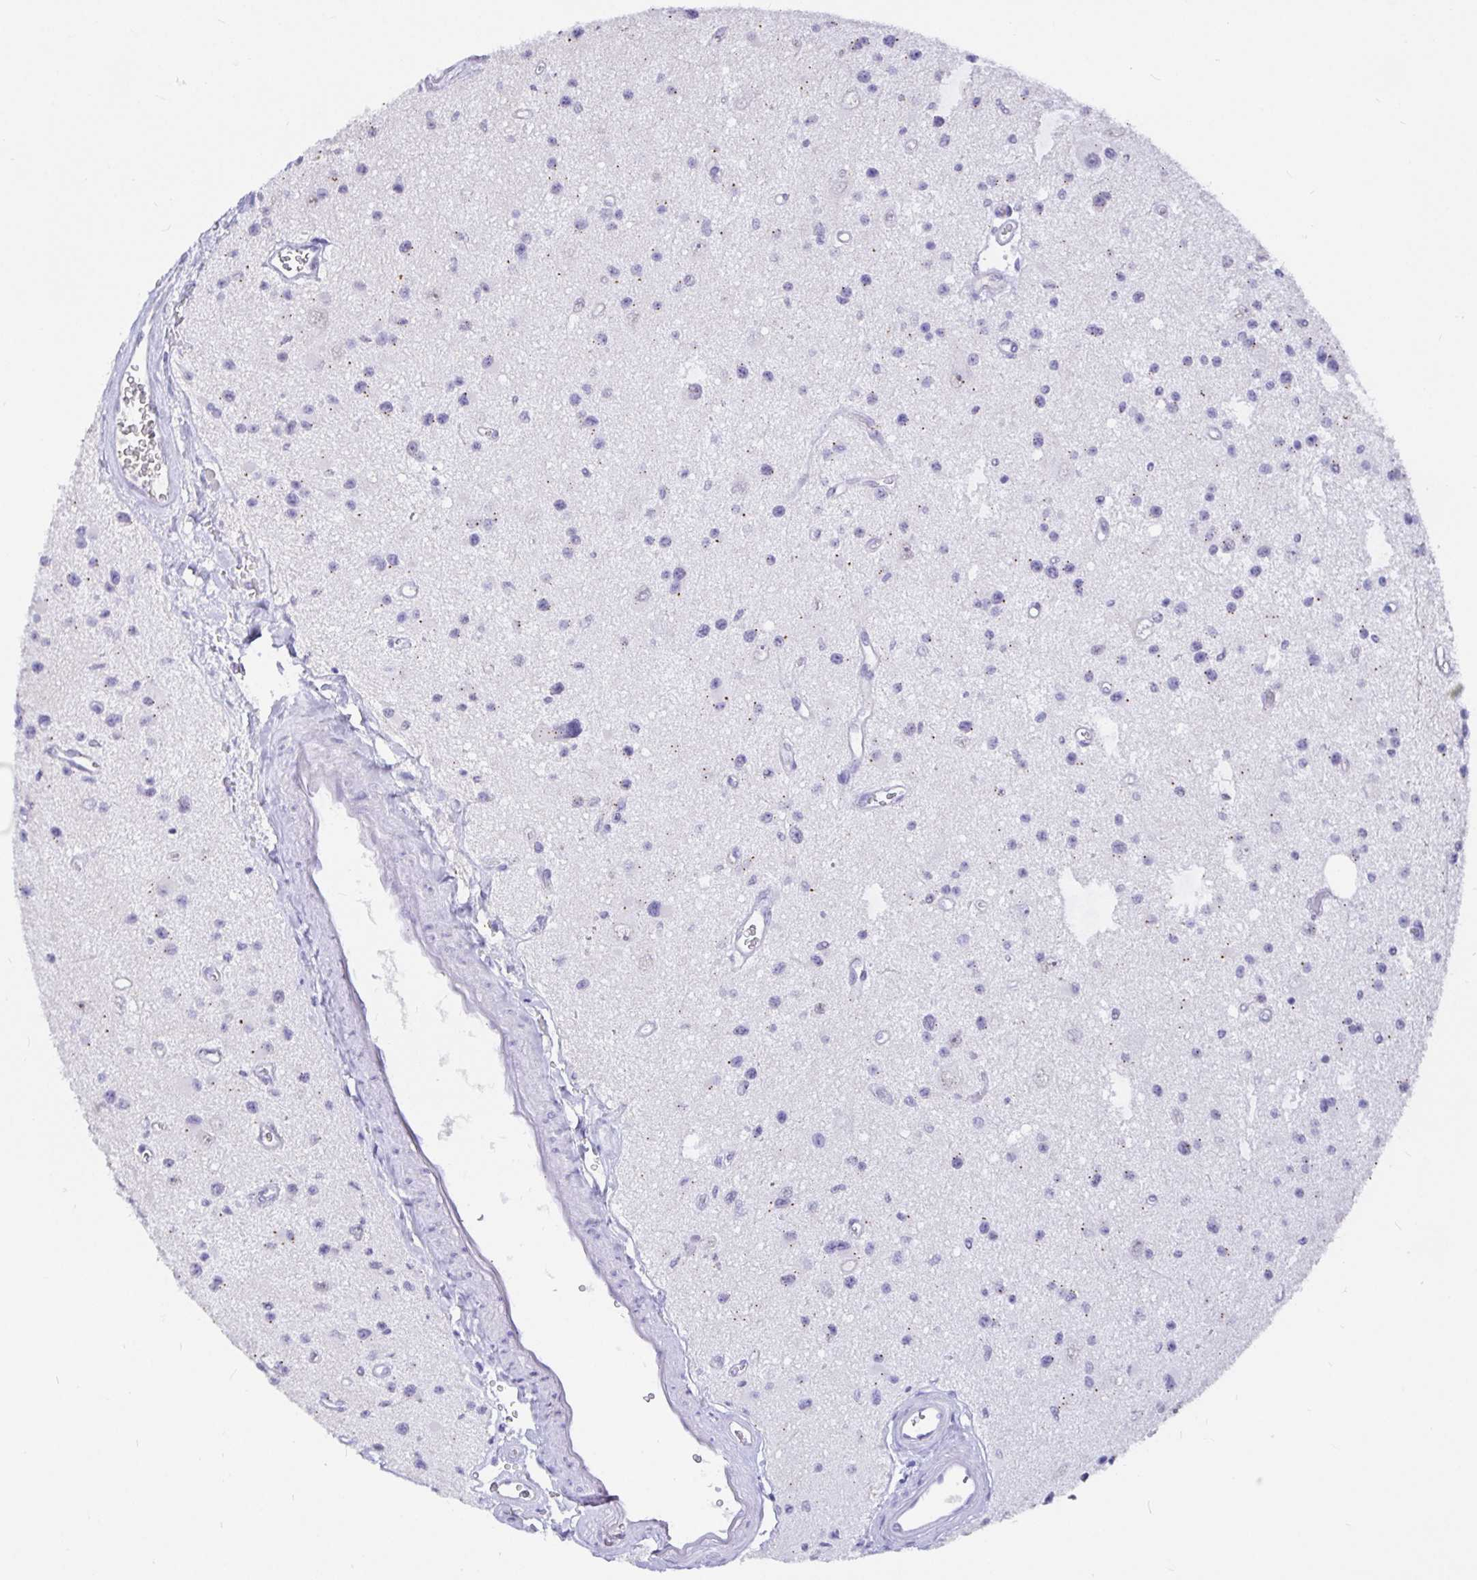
{"staining": {"intensity": "negative", "quantity": "none", "location": "none"}, "tissue": "glioma", "cell_type": "Tumor cells", "image_type": "cancer", "snomed": [{"axis": "morphology", "description": "Glioma, malignant, Low grade"}, {"axis": "topography", "description": "Brain"}], "caption": "Immunohistochemistry (IHC) of human glioma reveals no positivity in tumor cells.", "gene": "EZHIP", "patient": {"sex": "male", "age": 43}}